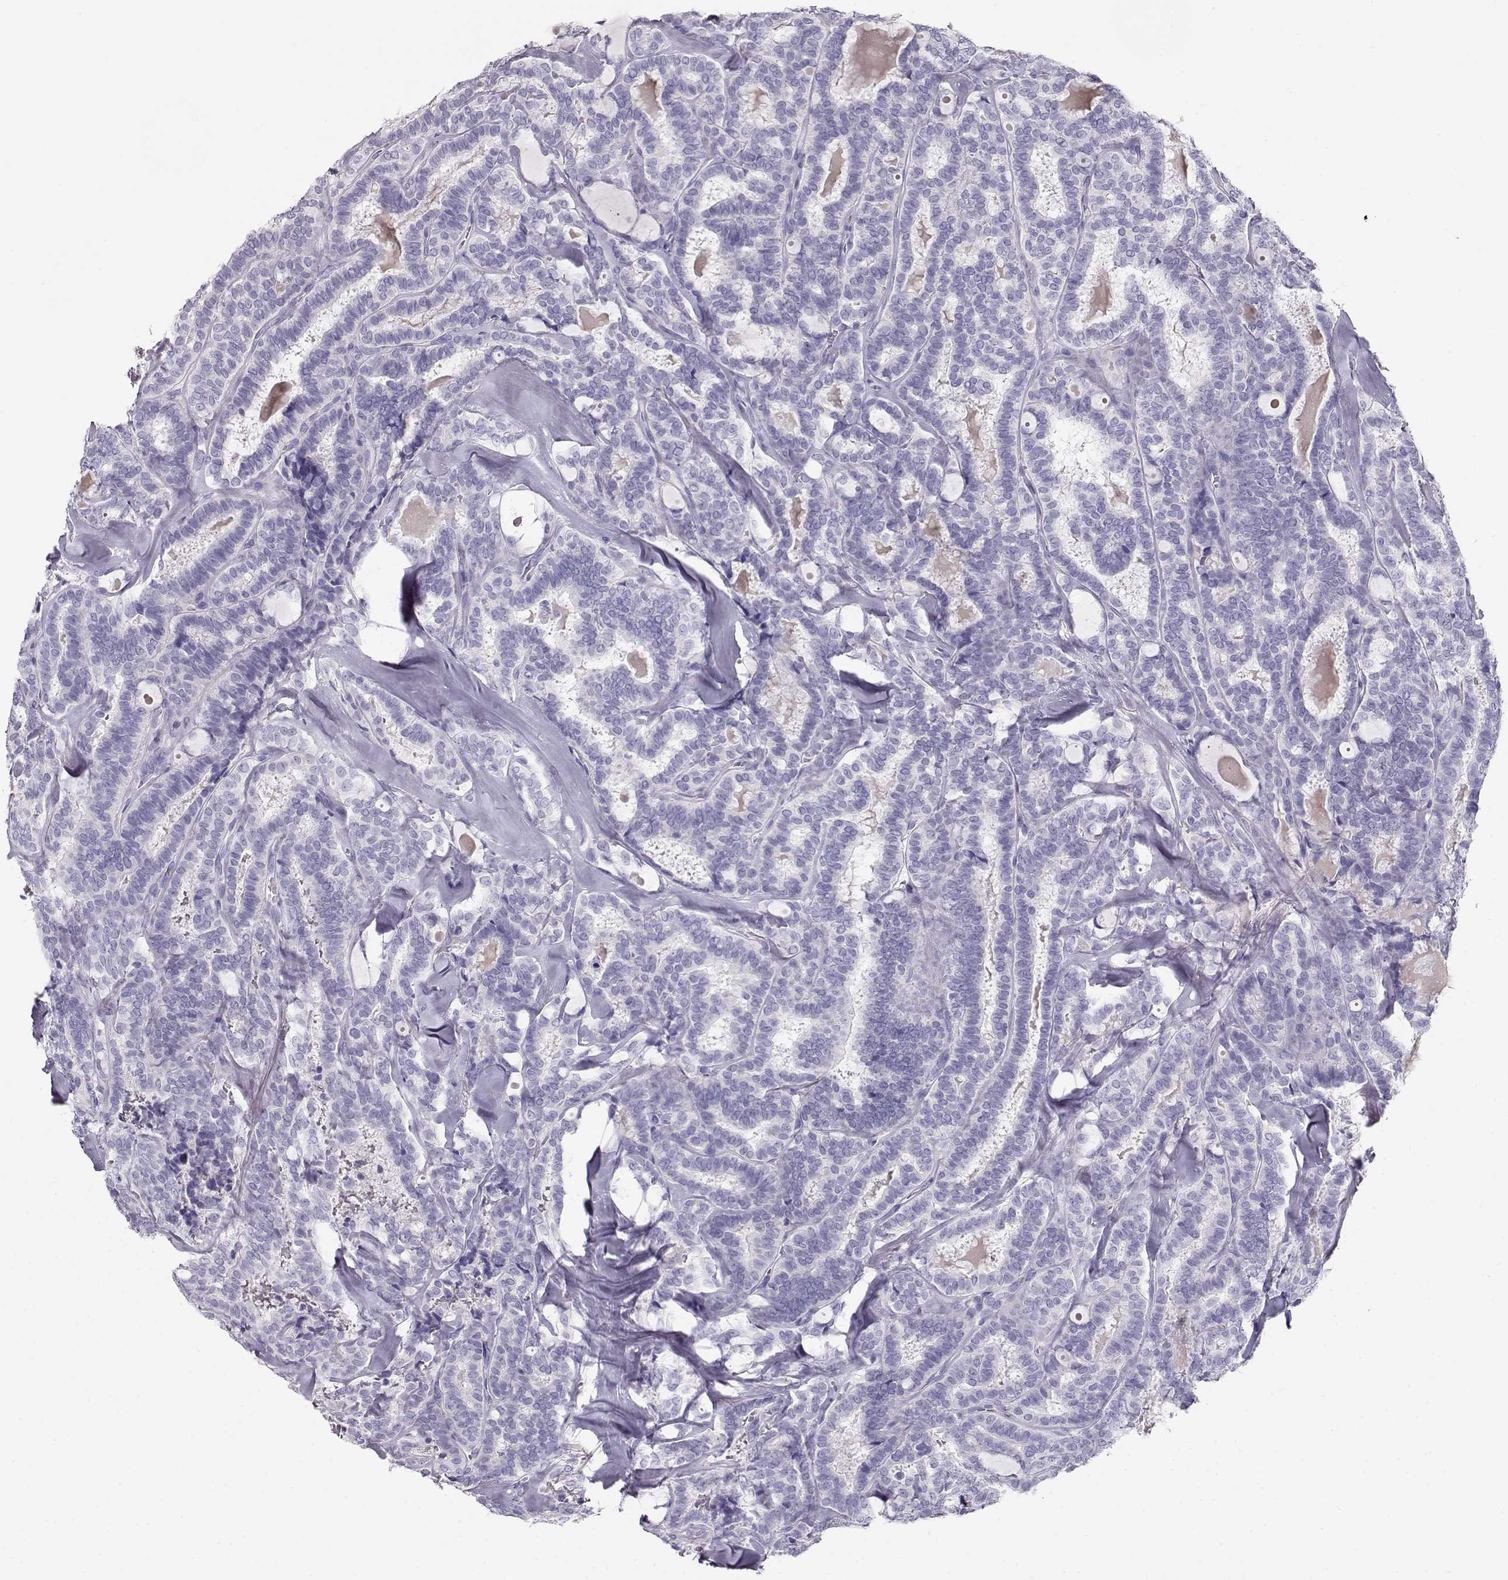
{"staining": {"intensity": "negative", "quantity": "none", "location": "none"}, "tissue": "thyroid cancer", "cell_type": "Tumor cells", "image_type": "cancer", "snomed": [{"axis": "morphology", "description": "Papillary adenocarcinoma, NOS"}, {"axis": "topography", "description": "Thyroid gland"}], "caption": "The IHC photomicrograph has no significant positivity in tumor cells of thyroid cancer (papillary adenocarcinoma) tissue.", "gene": "ACTN2", "patient": {"sex": "female", "age": 39}}